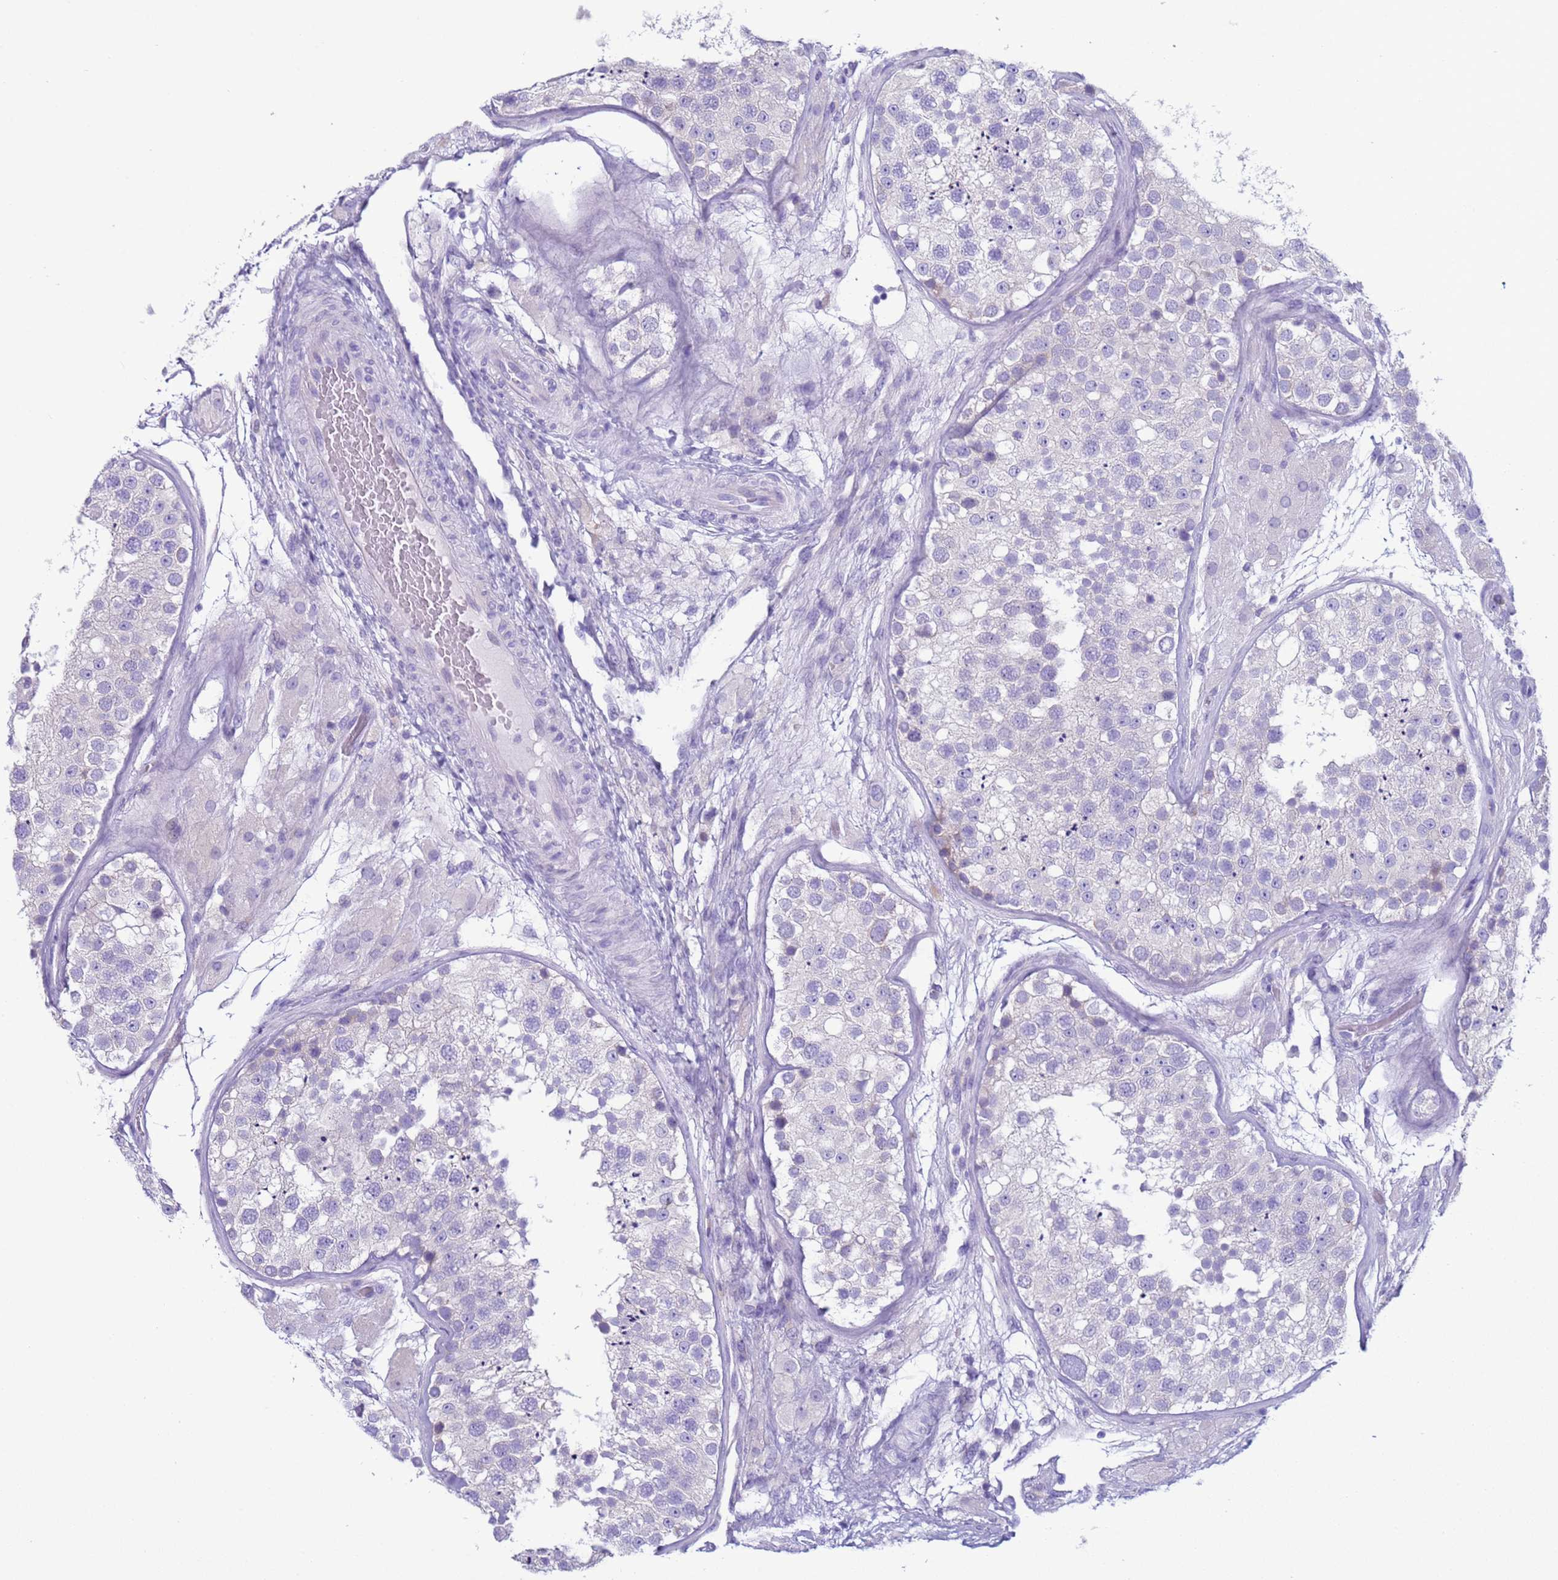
{"staining": {"intensity": "negative", "quantity": "none", "location": "none"}, "tissue": "testis", "cell_type": "Cells in seminiferous ducts", "image_type": "normal", "snomed": [{"axis": "morphology", "description": "Normal tissue, NOS"}, {"axis": "topography", "description": "Testis"}], "caption": "Immunohistochemistry histopathology image of unremarkable testis: testis stained with DAB displays no significant protein positivity in cells in seminiferous ducts.", "gene": "CST1", "patient": {"sex": "male", "age": 26}}